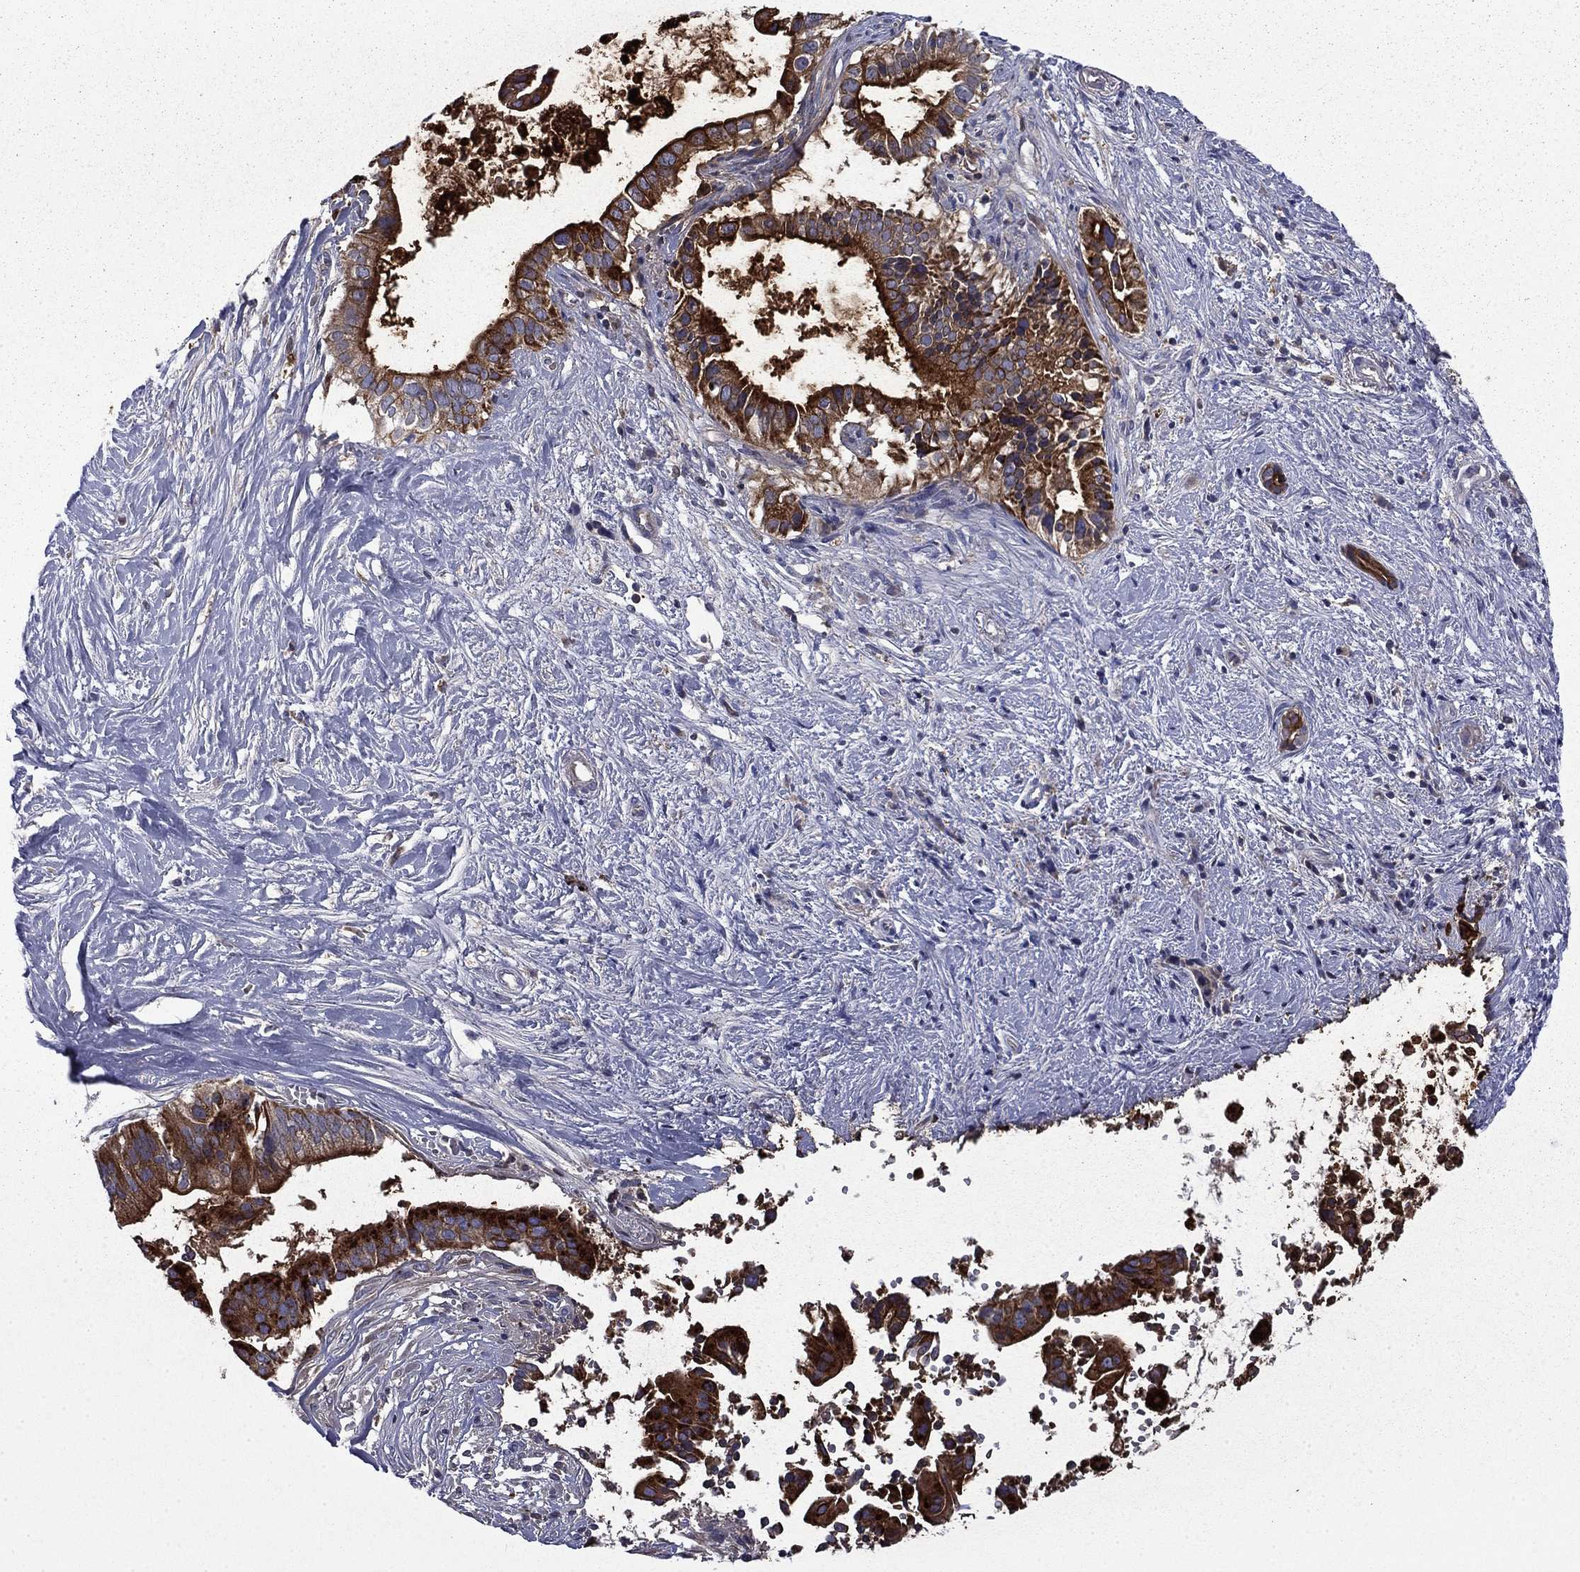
{"staining": {"intensity": "strong", "quantity": ">75%", "location": "cytoplasmic/membranous"}, "tissue": "pancreatic cancer", "cell_type": "Tumor cells", "image_type": "cancer", "snomed": [{"axis": "morphology", "description": "Adenocarcinoma, NOS"}, {"axis": "topography", "description": "Pancreas"}], "caption": "The image demonstrates immunohistochemical staining of pancreatic cancer. There is strong cytoplasmic/membranous expression is present in about >75% of tumor cells.", "gene": "CEACAM7", "patient": {"sex": "male", "age": 61}}